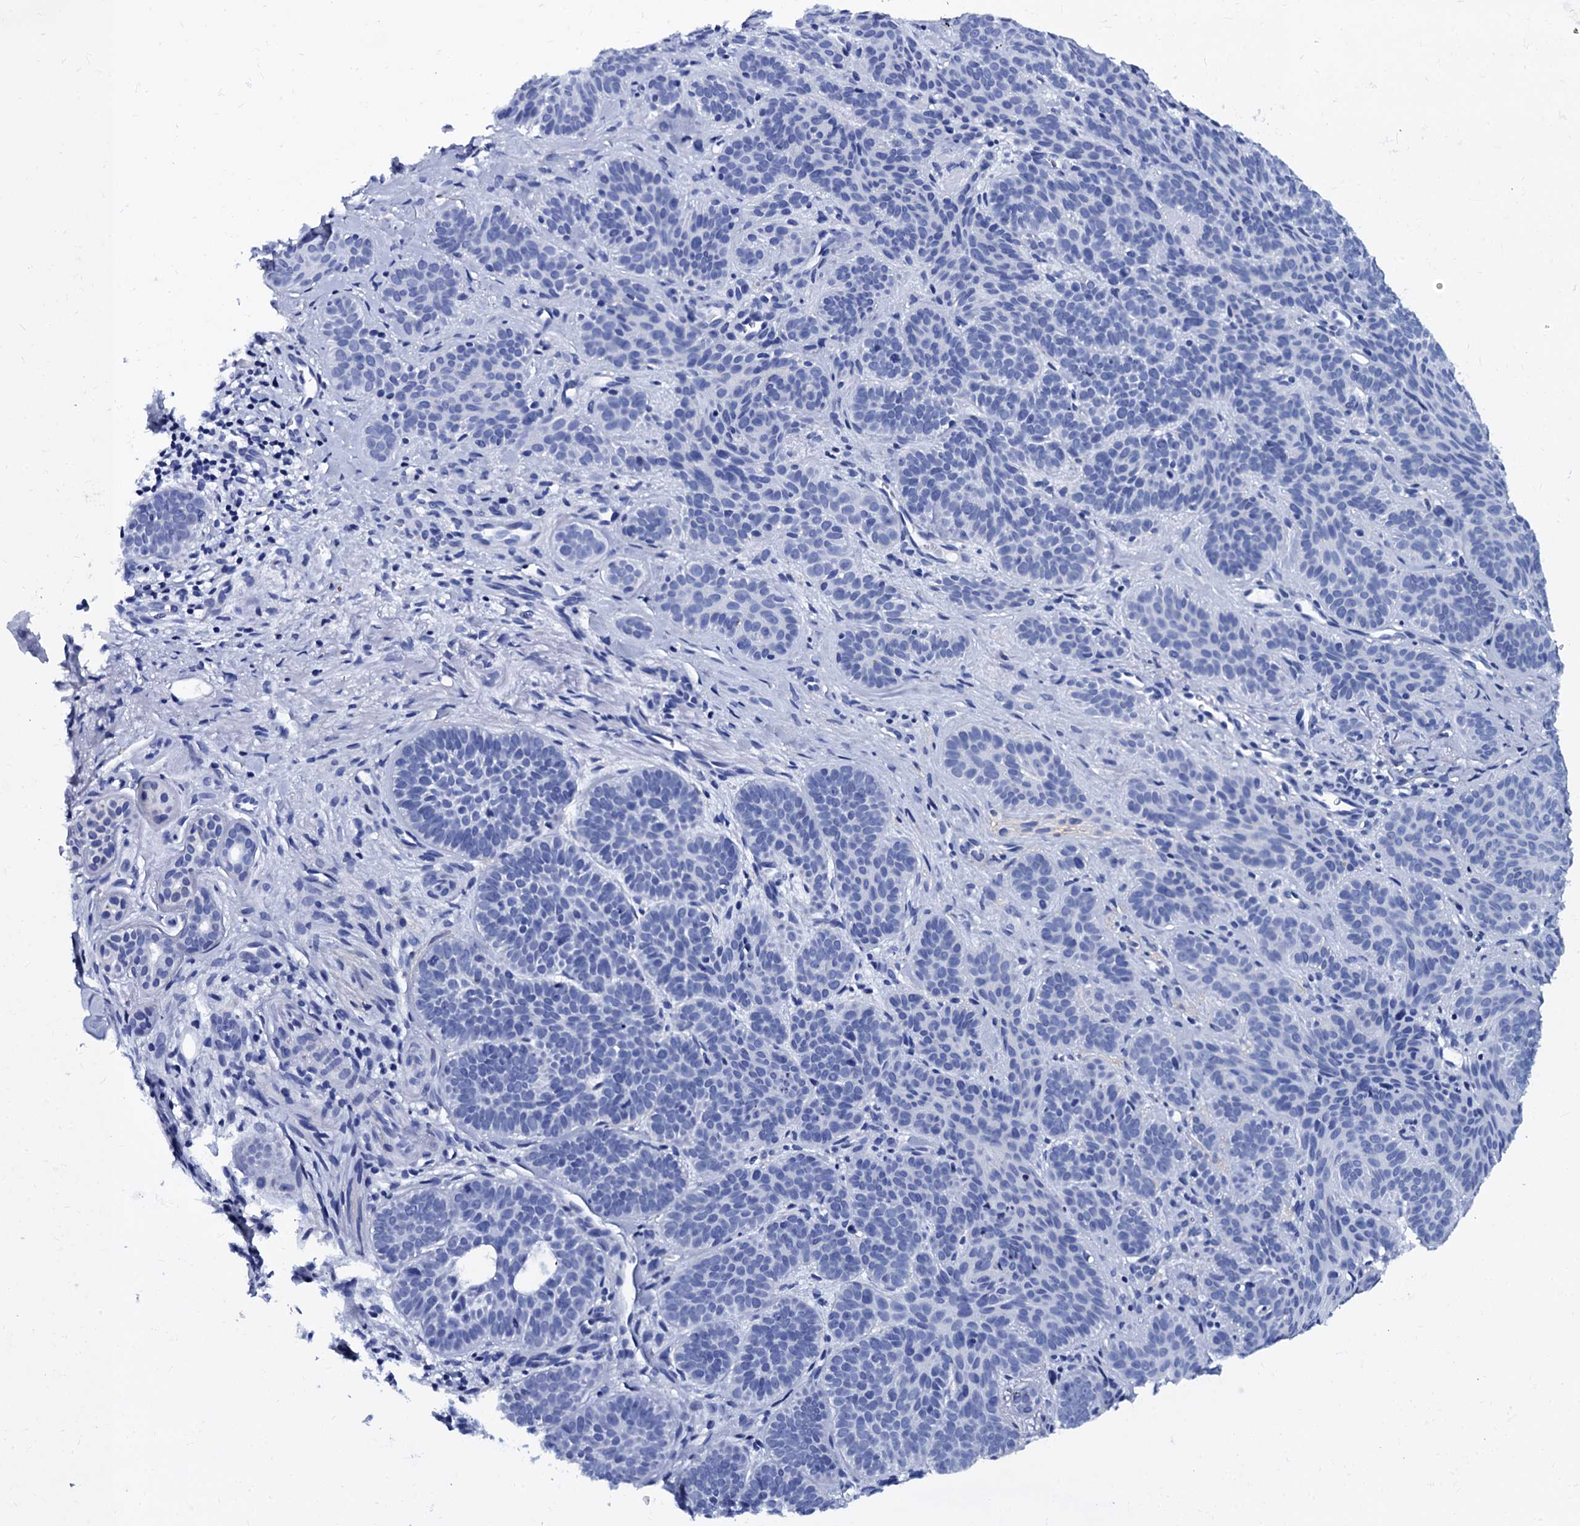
{"staining": {"intensity": "negative", "quantity": "none", "location": "none"}, "tissue": "skin cancer", "cell_type": "Tumor cells", "image_type": "cancer", "snomed": [{"axis": "morphology", "description": "Basal cell carcinoma"}, {"axis": "topography", "description": "Skin"}], "caption": "Immunohistochemistry photomicrograph of human skin cancer (basal cell carcinoma) stained for a protein (brown), which reveals no staining in tumor cells. (Immunohistochemistry (ihc), brightfield microscopy, high magnification).", "gene": "MYBPC3", "patient": {"sex": "male", "age": 85}}